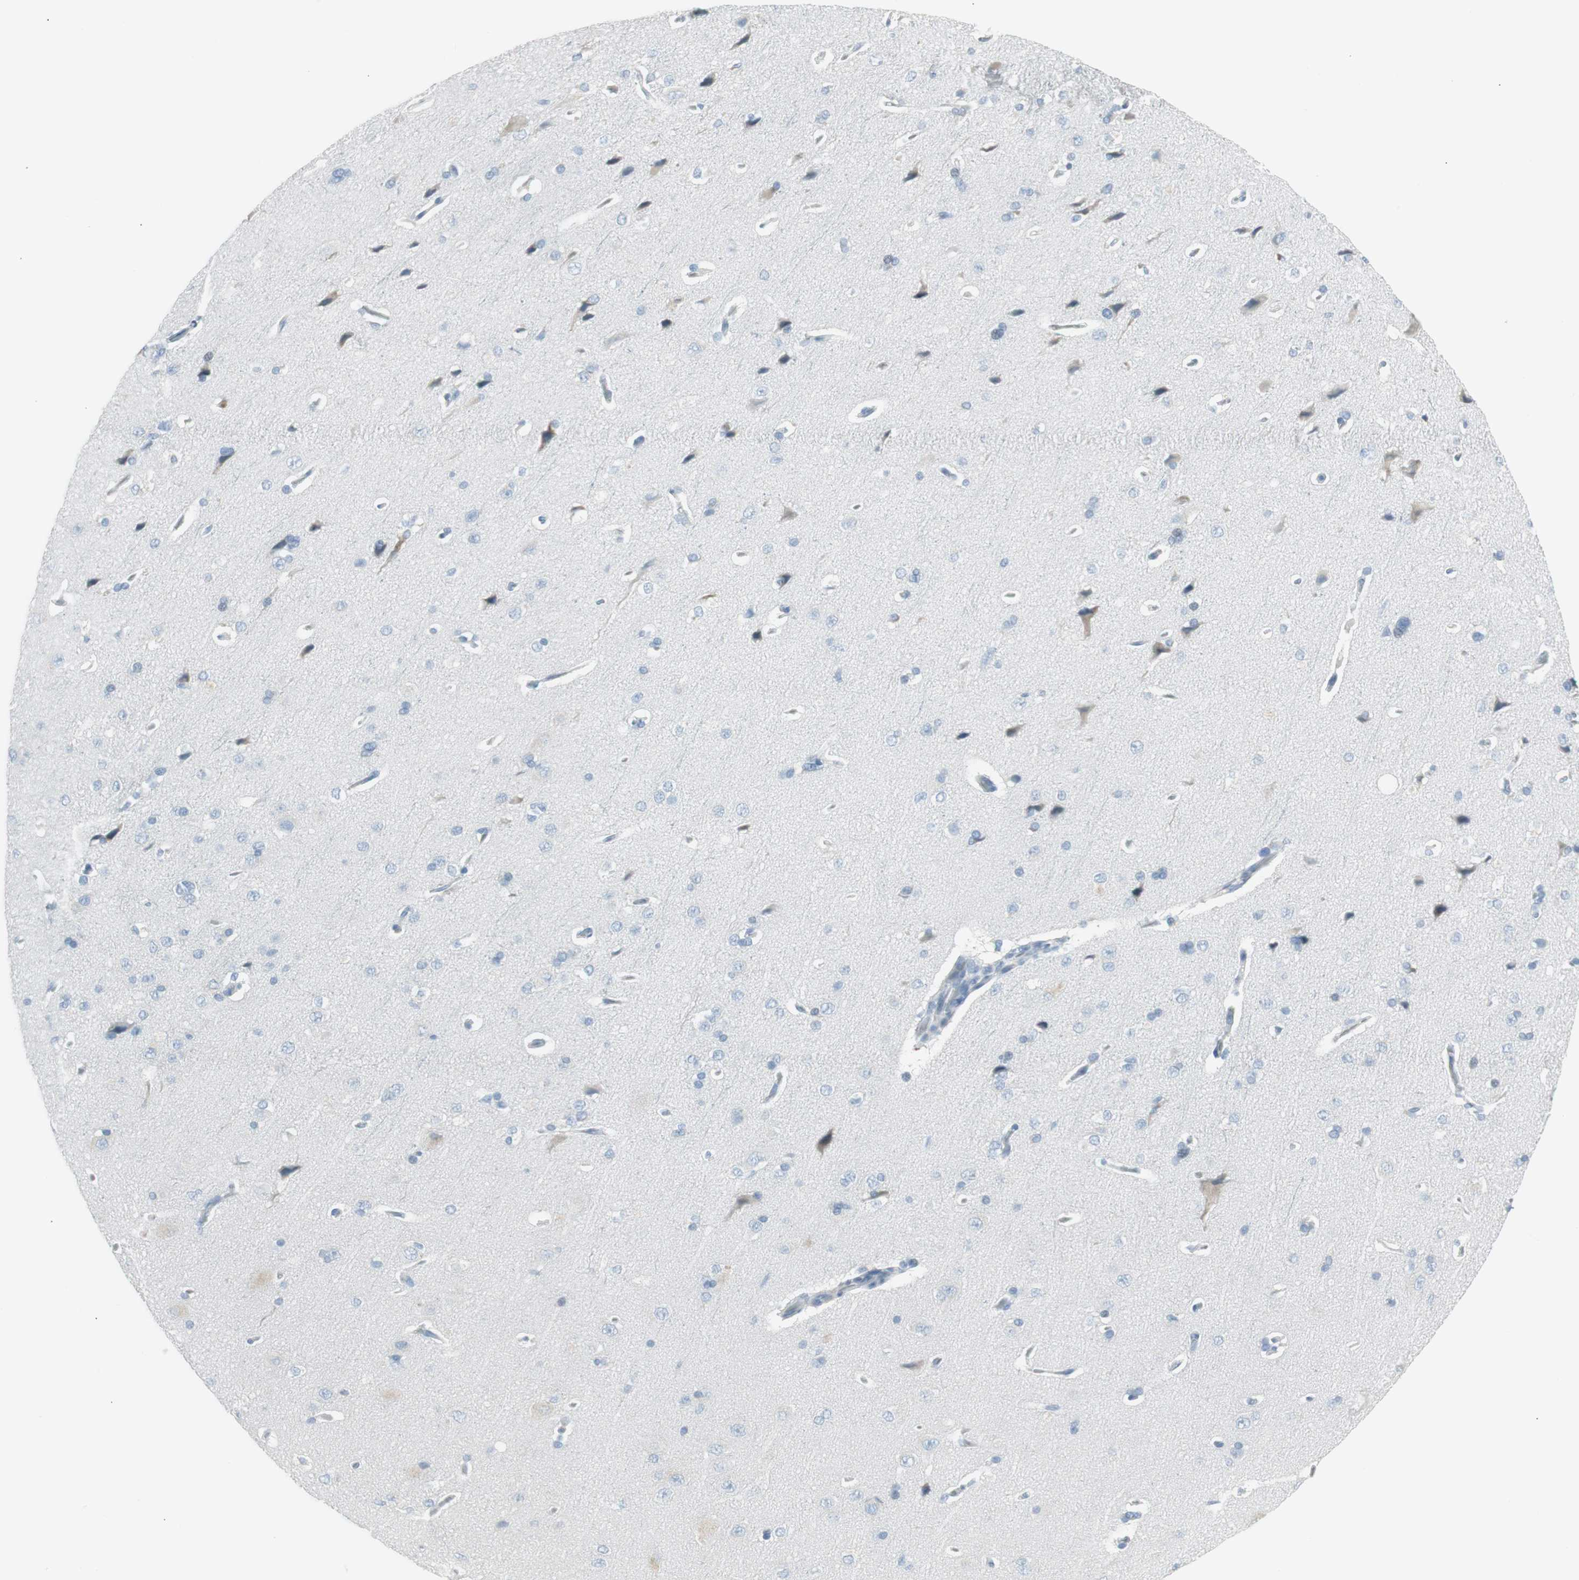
{"staining": {"intensity": "negative", "quantity": "none", "location": "none"}, "tissue": "cerebral cortex", "cell_type": "Endothelial cells", "image_type": "normal", "snomed": [{"axis": "morphology", "description": "Normal tissue, NOS"}, {"axis": "topography", "description": "Cerebral cortex"}], "caption": "Immunohistochemistry (IHC) photomicrograph of unremarkable cerebral cortex: human cerebral cortex stained with DAB (3,3'-diaminobenzidine) exhibits no significant protein positivity in endothelial cells. (IHC, brightfield microscopy, high magnification).", "gene": "AGR2", "patient": {"sex": "male", "age": 62}}